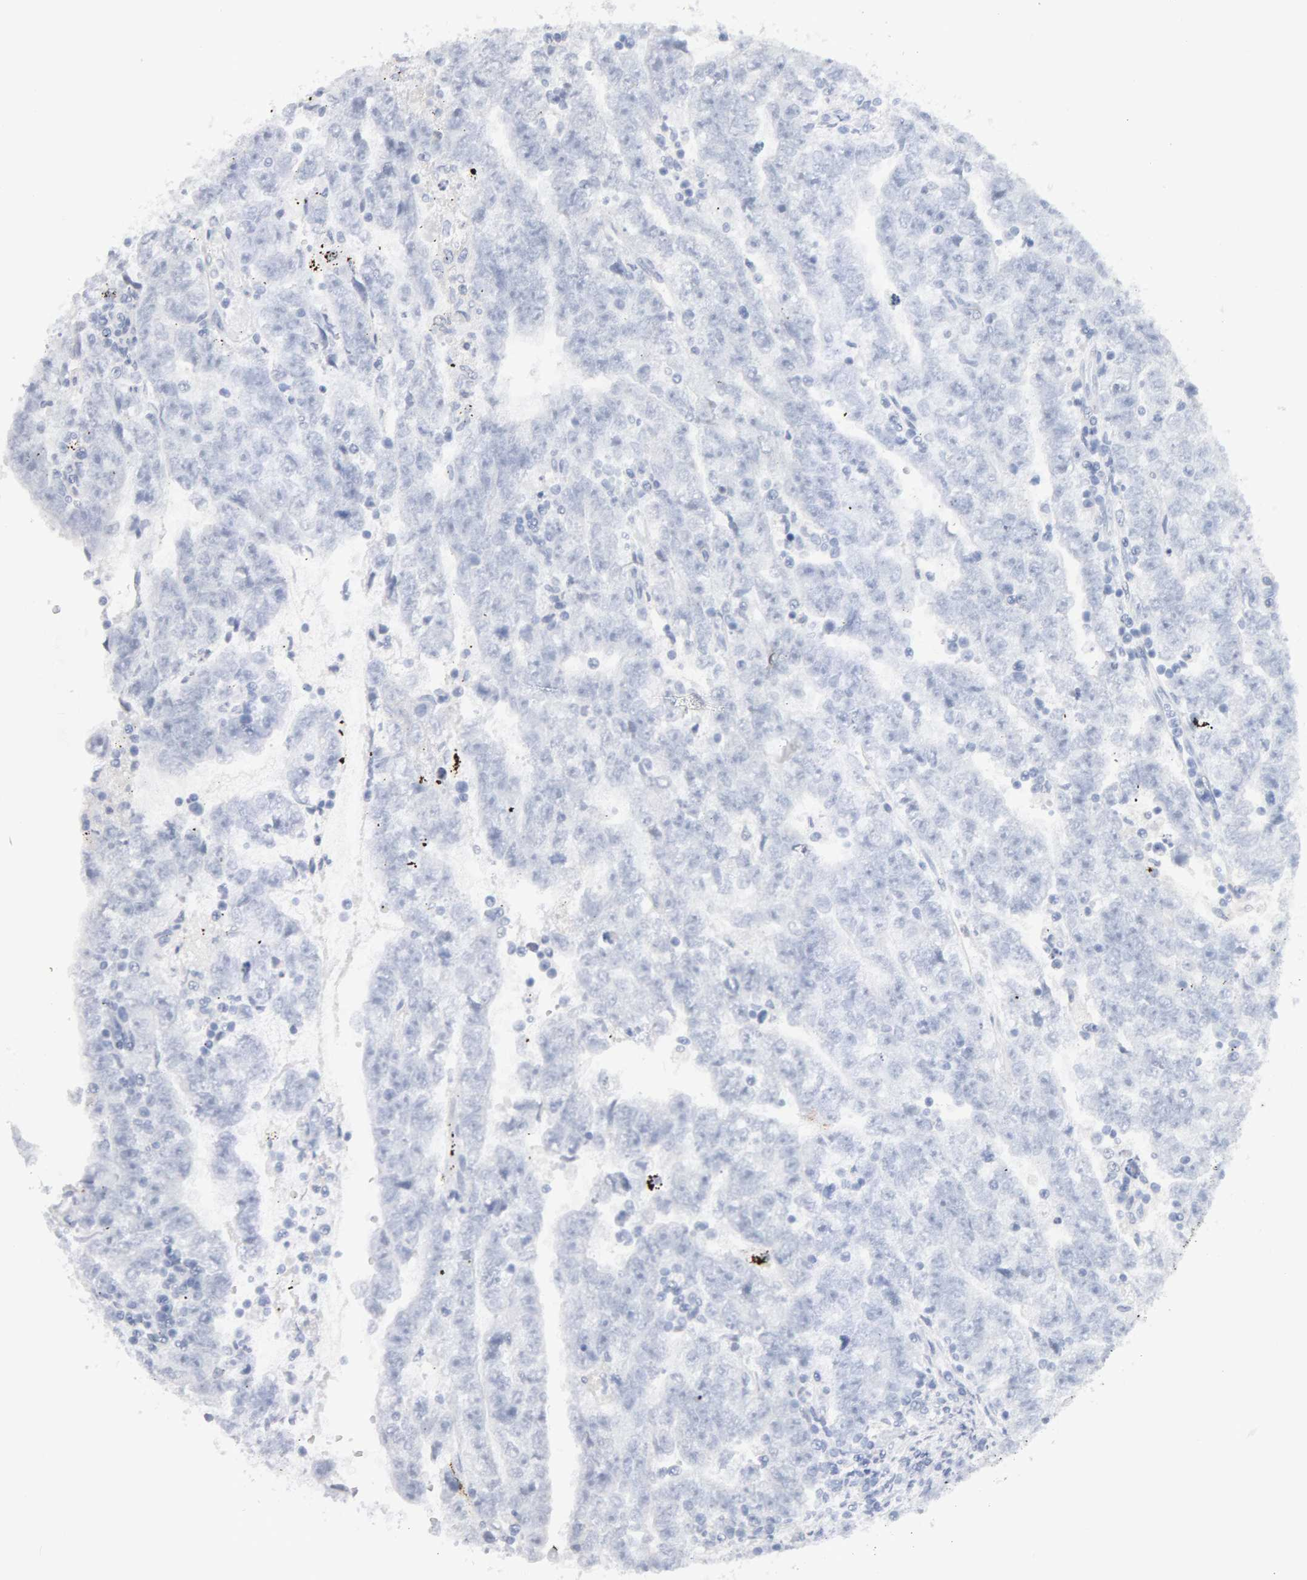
{"staining": {"intensity": "negative", "quantity": "none", "location": "none"}, "tissue": "testis cancer", "cell_type": "Tumor cells", "image_type": "cancer", "snomed": [{"axis": "morphology", "description": "Carcinoma, Embryonal, NOS"}, {"axis": "topography", "description": "Testis"}], "caption": "Embryonal carcinoma (testis) was stained to show a protein in brown. There is no significant expression in tumor cells. (DAB immunohistochemistry with hematoxylin counter stain).", "gene": "METRNL", "patient": {"sex": "male", "age": 25}}